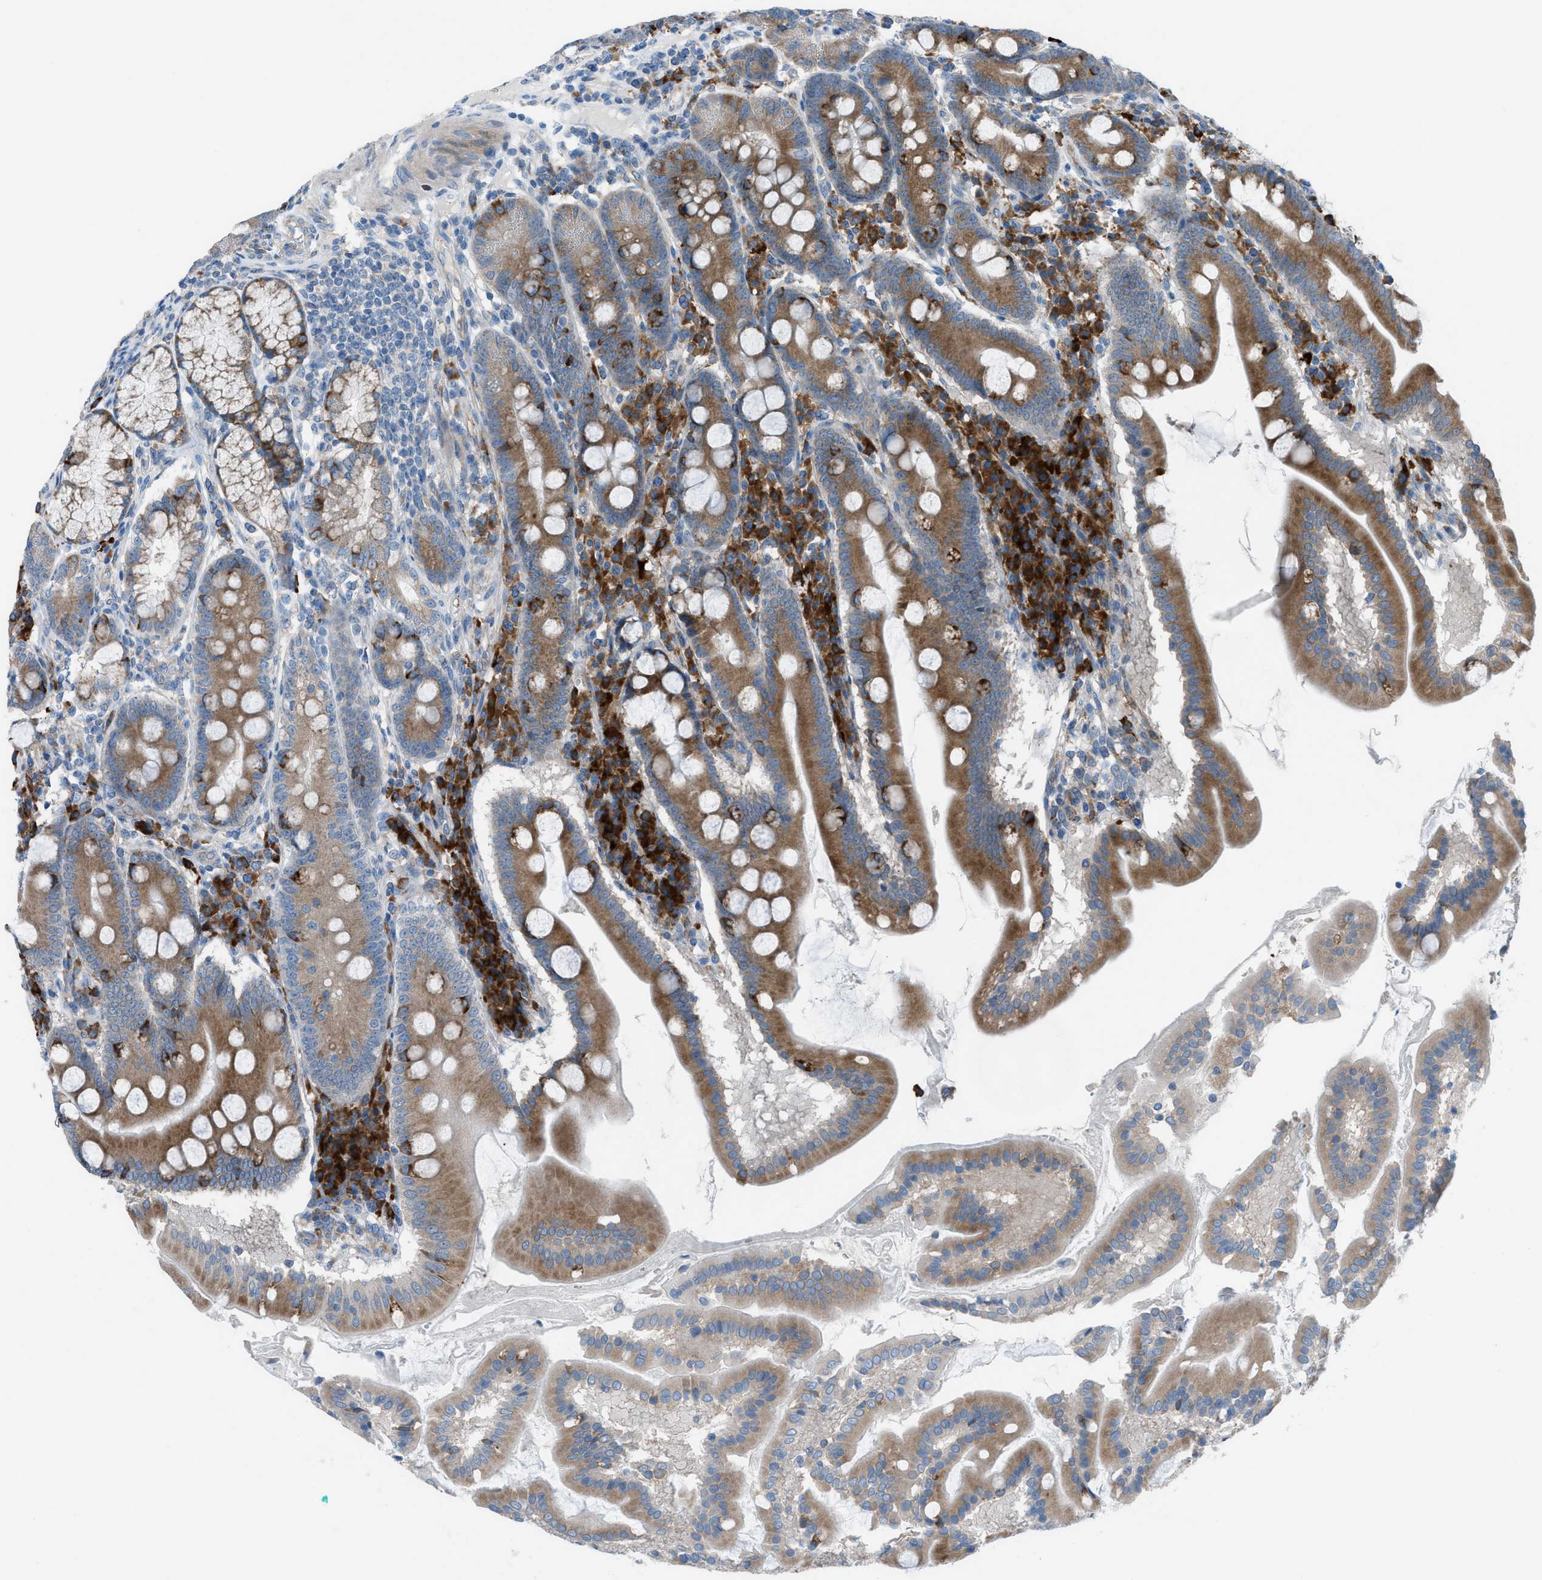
{"staining": {"intensity": "moderate", "quantity": ">75%", "location": "cytoplasmic/membranous"}, "tissue": "duodenum", "cell_type": "Glandular cells", "image_type": "normal", "snomed": [{"axis": "morphology", "description": "Normal tissue, NOS"}, {"axis": "topography", "description": "Duodenum"}], "caption": "Duodenum was stained to show a protein in brown. There is medium levels of moderate cytoplasmic/membranous staining in about >75% of glandular cells. Ihc stains the protein of interest in brown and the nuclei are stained blue.", "gene": "HEG1", "patient": {"sex": "male", "age": 50}}